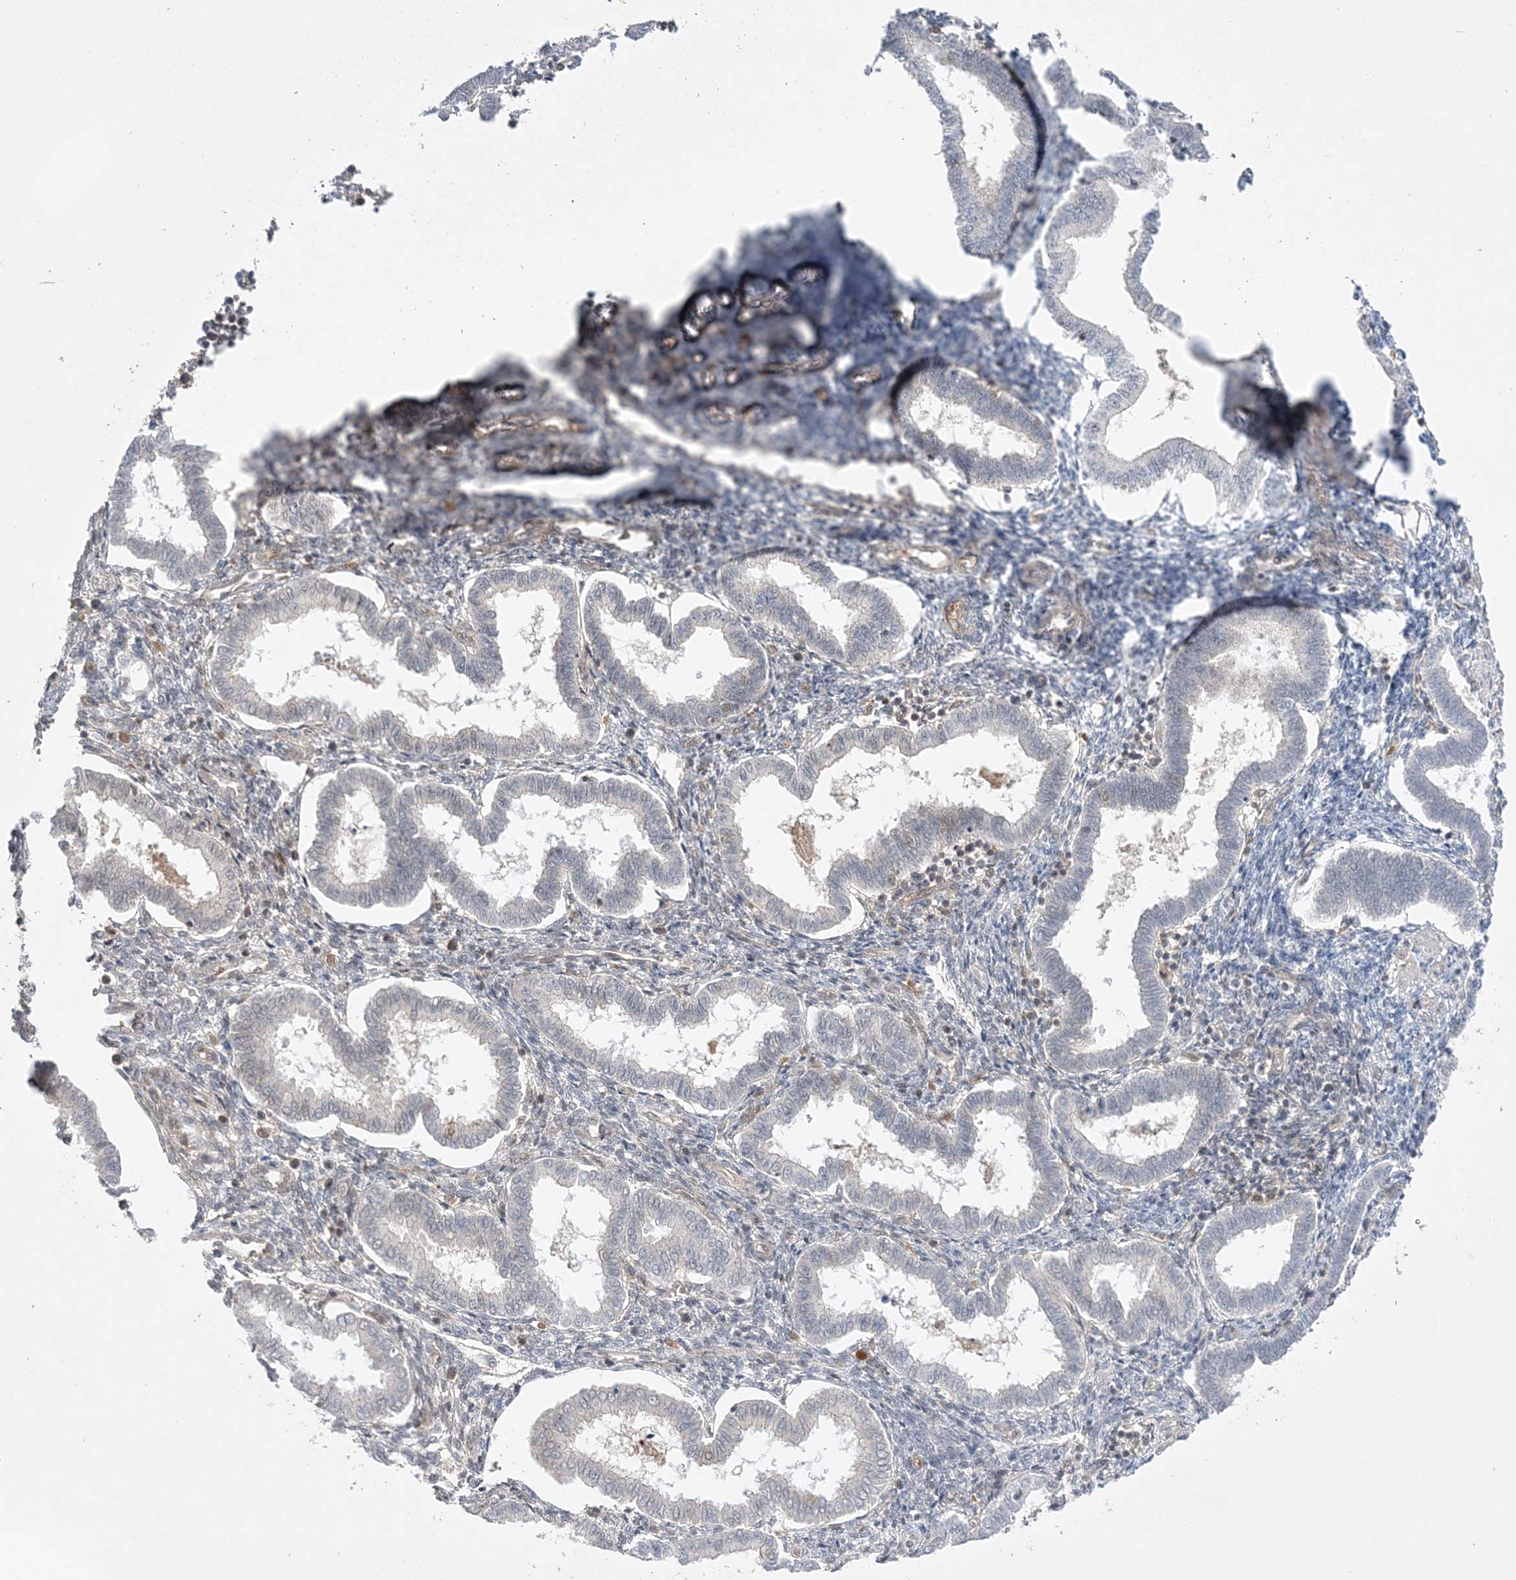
{"staining": {"intensity": "negative", "quantity": "none", "location": "none"}, "tissue": "endometrium", "cell_type": "Cells in endometrial stroma", "image_type": "normal", "snomed": [{"axis": "morphology", "description": "Normal tissue, NOS"}, {"axis": "topography", "description": "Endometrium"}], "caption": "DAB (3,3'-diaminobenzidine) immunohistochemical staining of benign human endometrium demonstrates no significant expression in cells in endometrial stroma.", "gene": "TMEM132B", "patient": {"sex": "female", "age": 24}}